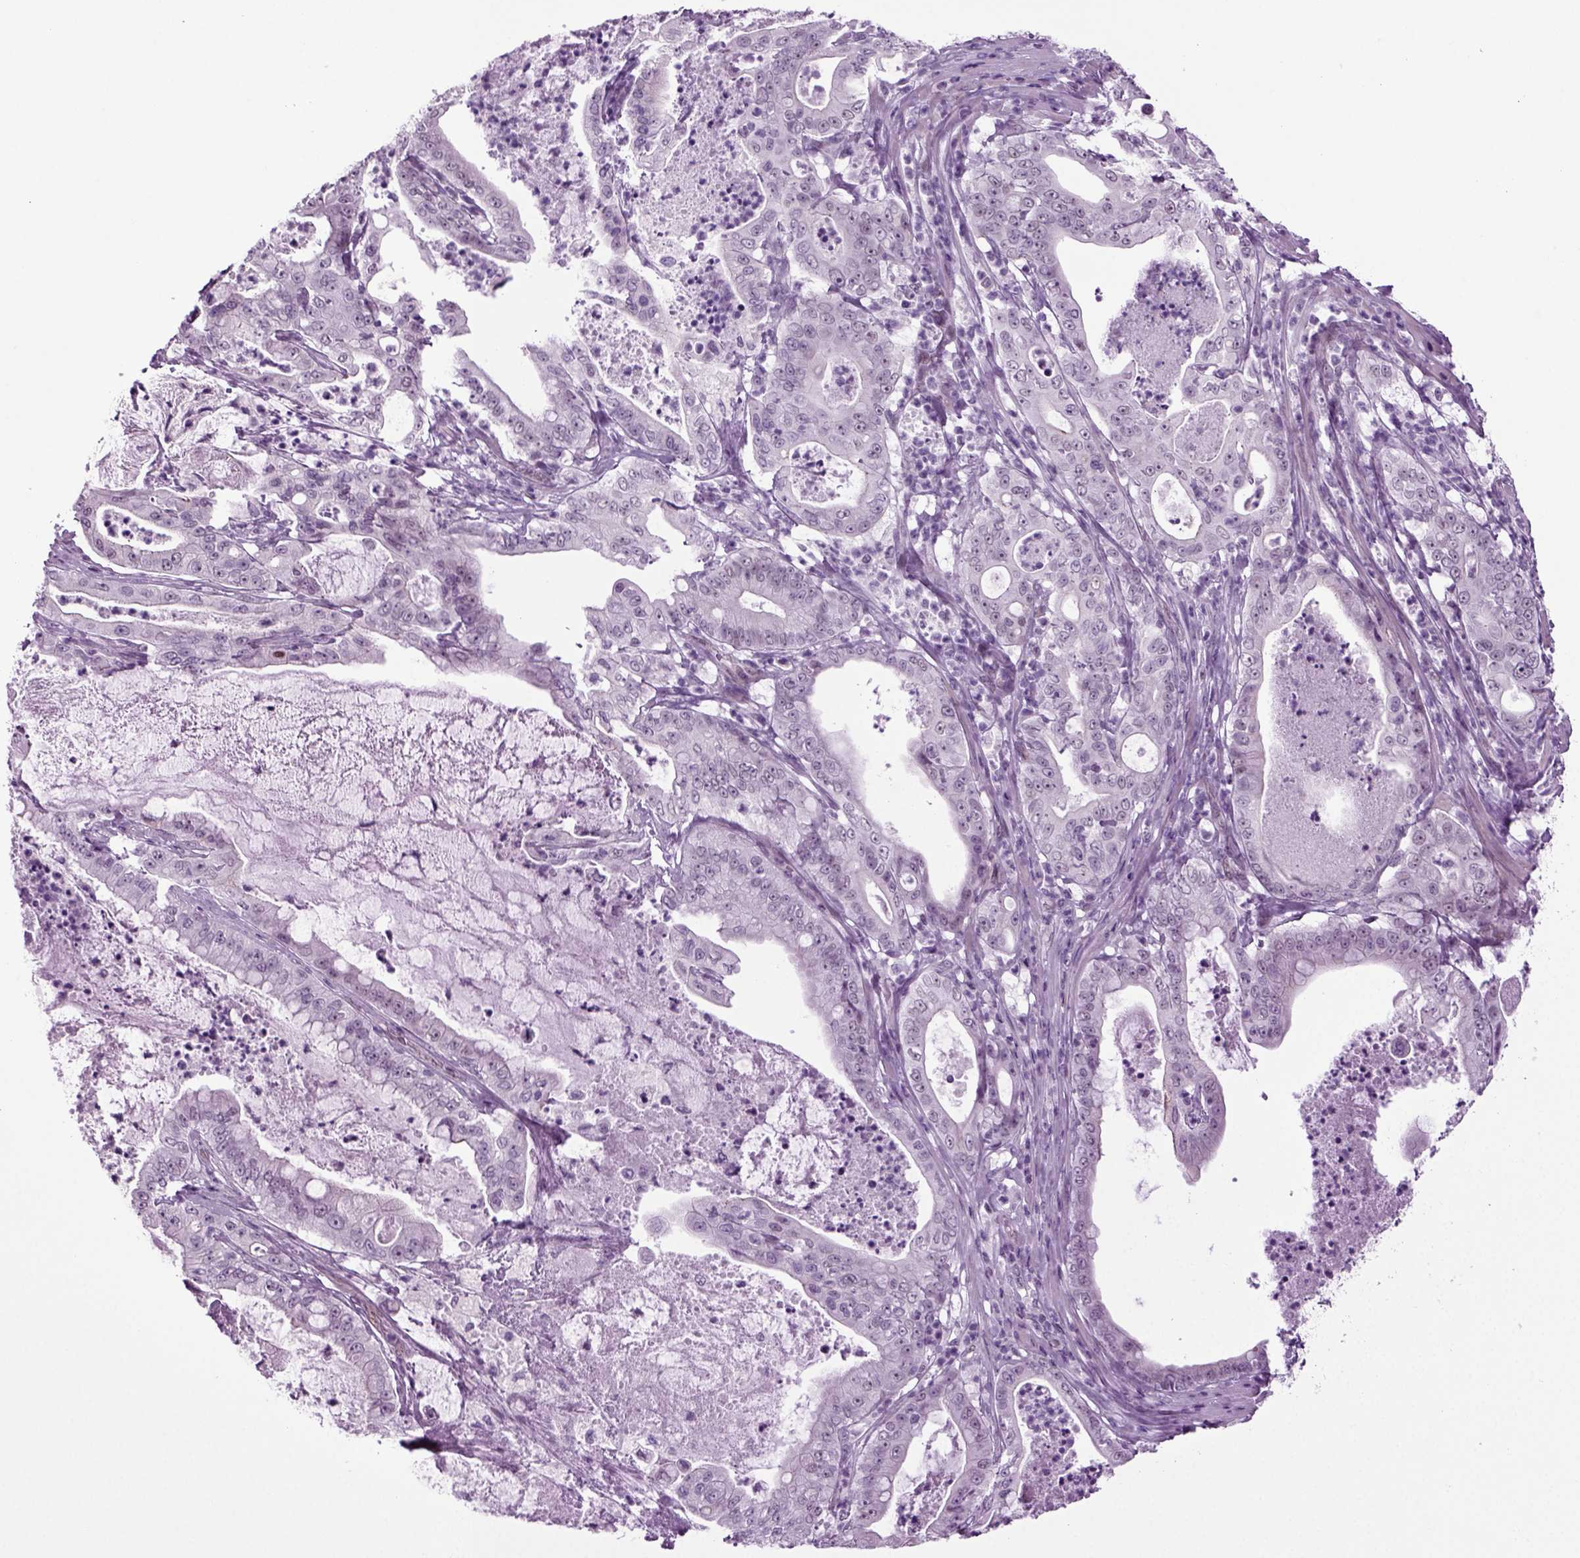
{"staining": {"intensity": "negative", "quantity": "none", "location": "none"}, "tissue": "pancreatic cancer", "cell_type": "Tumor cells", "image_type": "cancer", "snomed": [{"axis": "morphology", "description": "Adenocarcinoma, NOS"}, {"axis": "topography", "description": "Pancreas"}], "caption": "There is no significant staining in tumor cells of pancreatic cancer (adenocarcinoma).", "gene": "RFX3", "patient": {"sex": "male", "age": 71}}